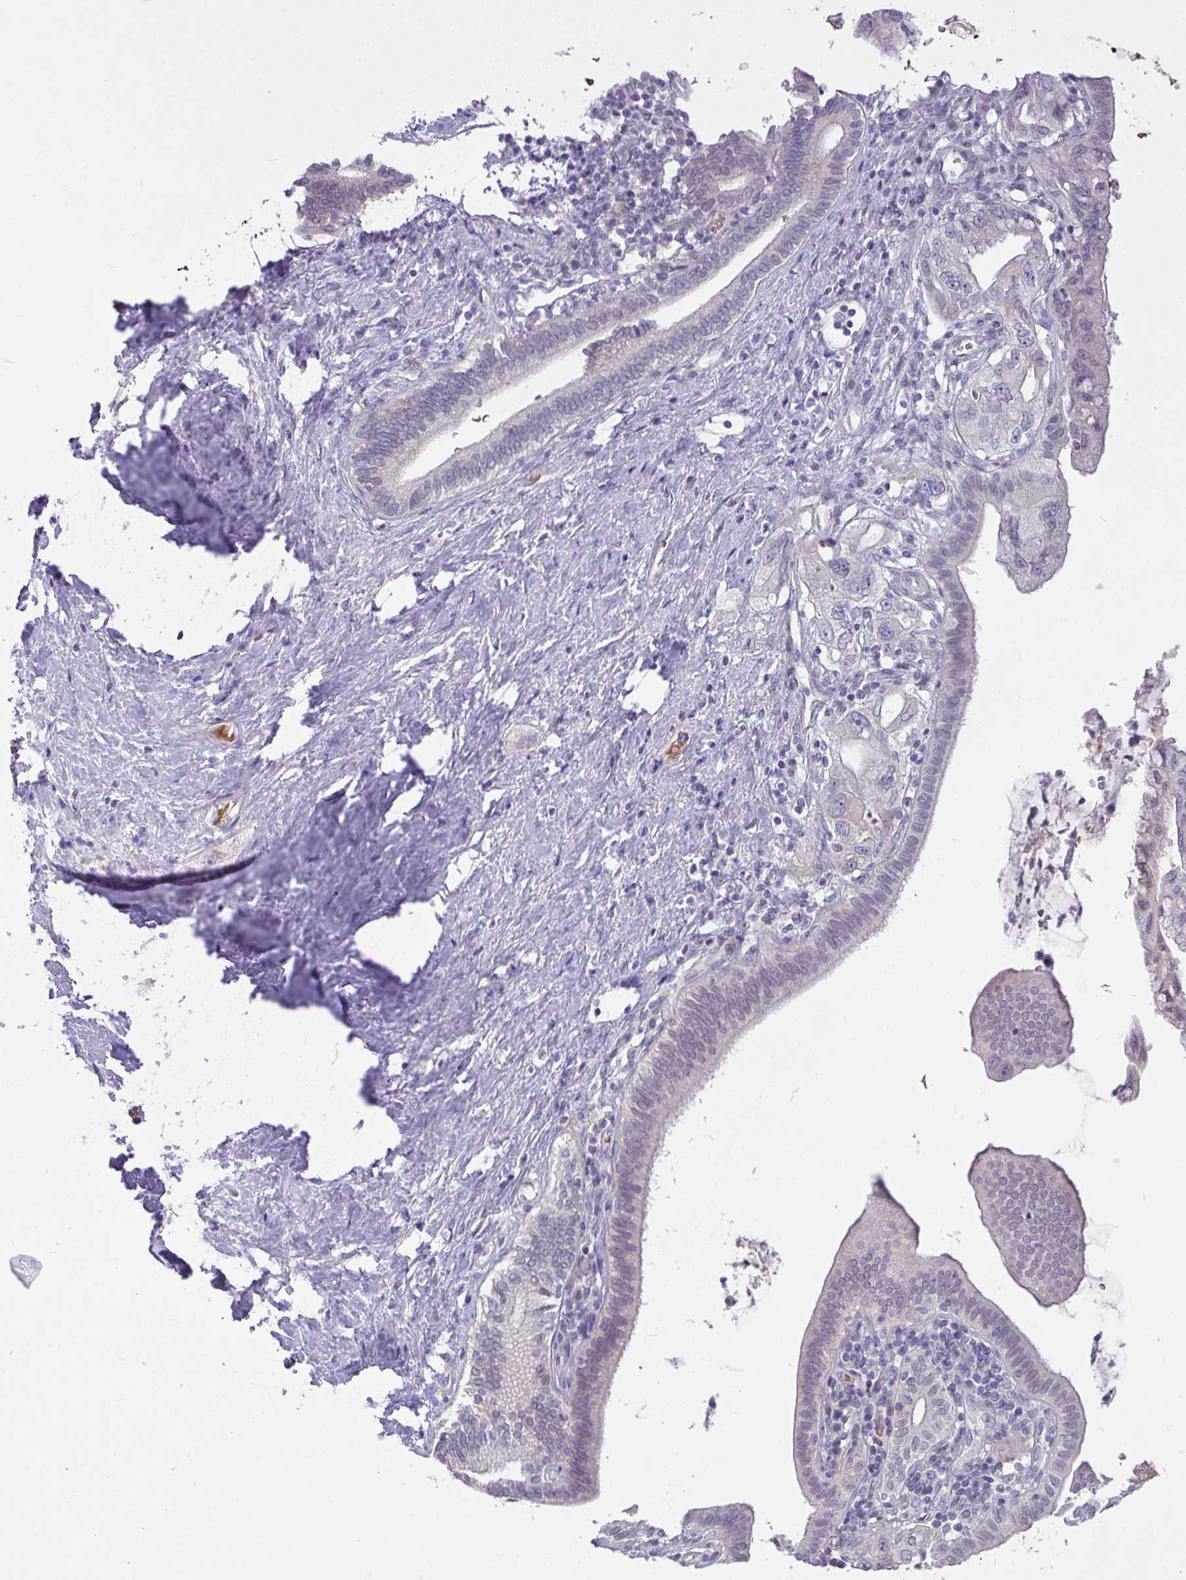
{"staining": {"intensity": "negative", "quantity": "none", "location": "none"}, "tissue": "pancreatic cancer", "cell_type": "Tumor cells", "image_type": "cancer", "snomed": [{"axis": "morphology", "description": "Adenocarcinoma, NOS"}, {"axis": "topography", "description": "Pancreas"}], "caption": "A high-resolution histopathology image shows immunohistochemistry staining of adenocarcinoma (pancreatic), which displays no significant expression in tumor cells.", "gene": "MOCS1", "patient": {"sex": "female", "age": 73}}